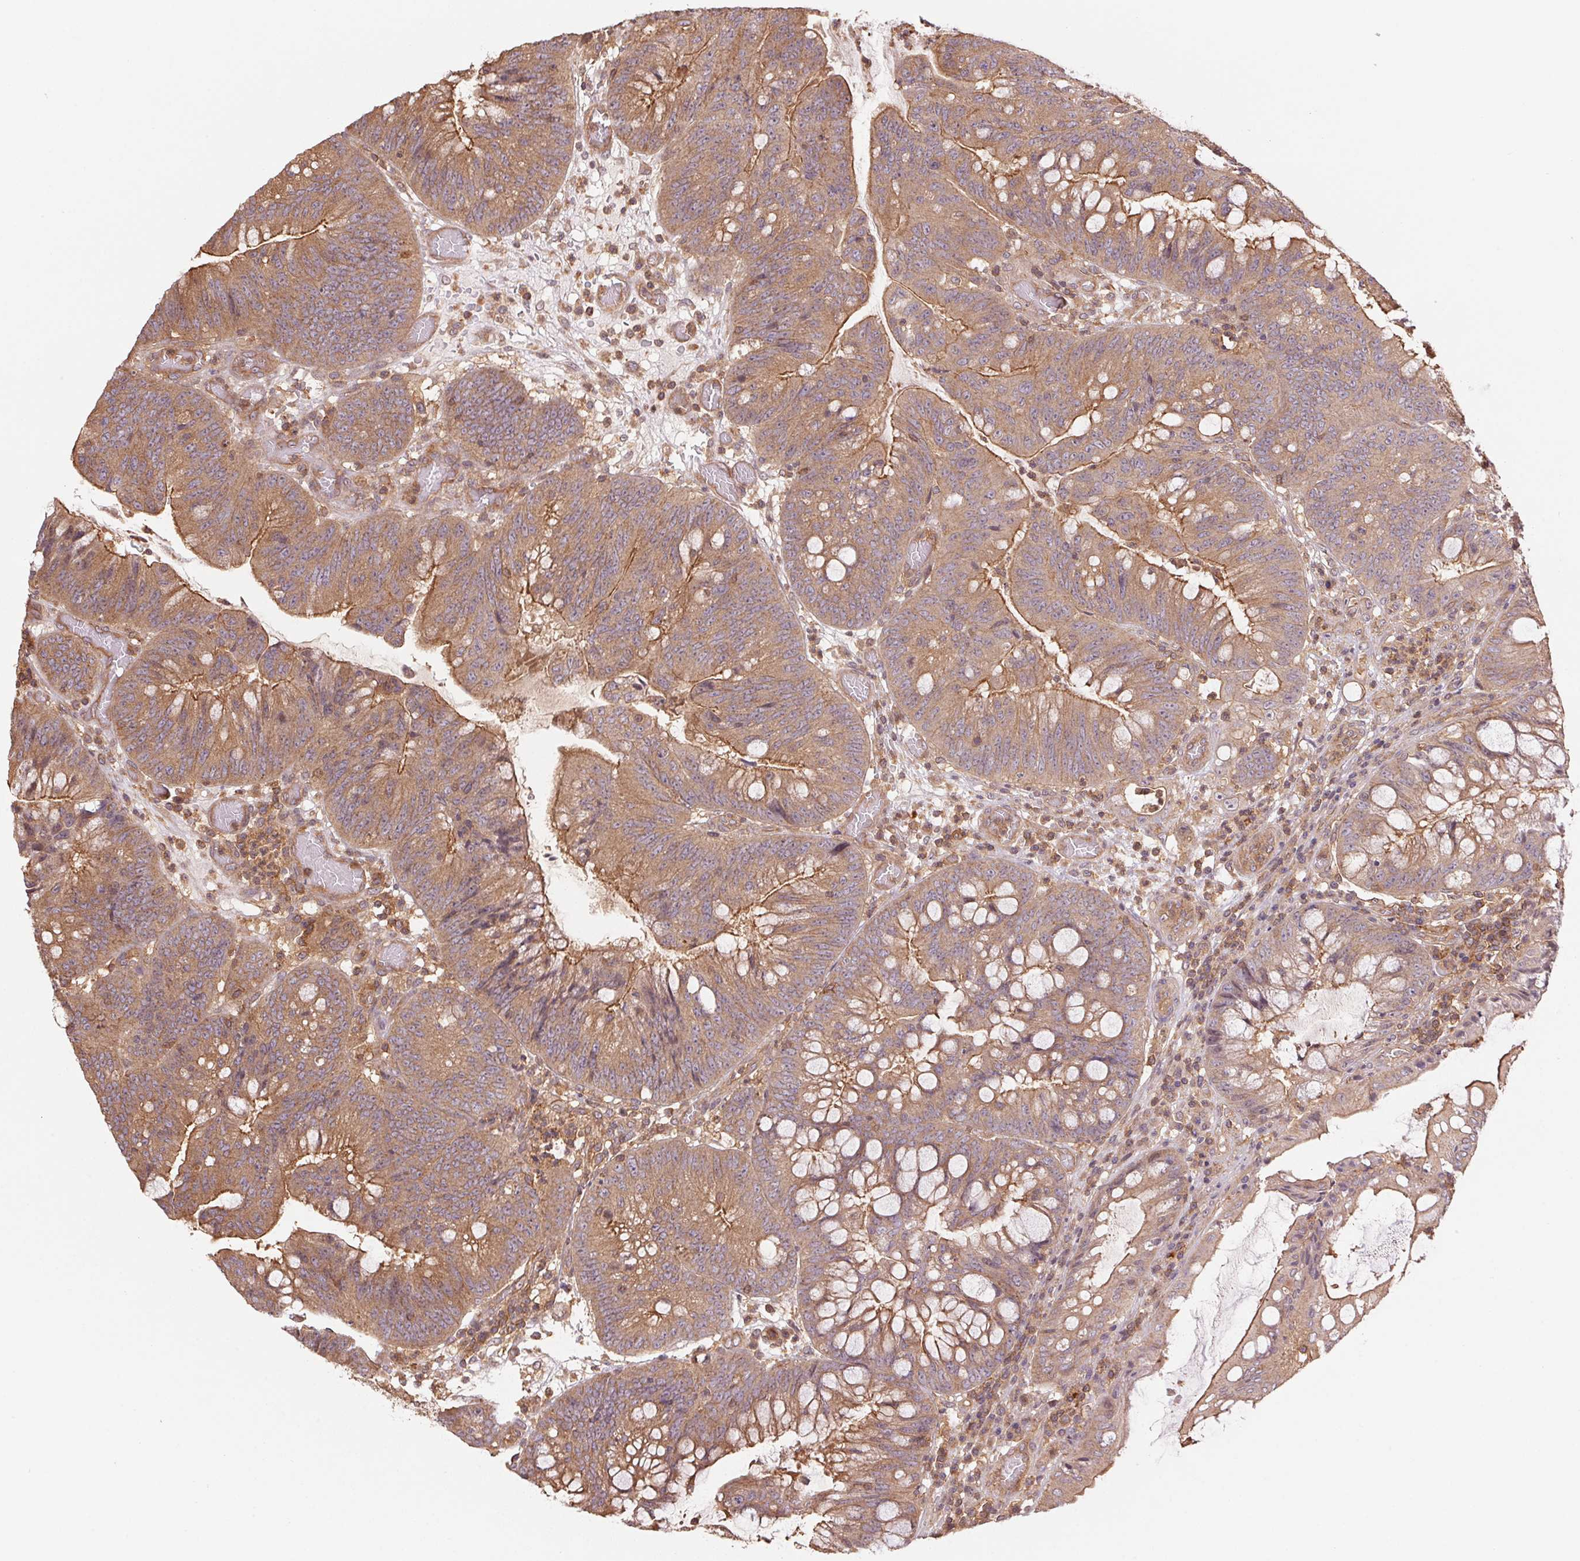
{"staining": {"intensity": "moderate", "quantity": ">75%", "location": "cytoplasmic/membranous"}, "tissue": "colorectal cancer", "cell_type": "Tumor cells", "image_type": "cancer", "snomed": [{"axis": "morphology", "description": "Adenocarcinoma, NOS"}, {"axis": "topography", "description": "Colon"}], "caption": "IHC micrograph of colorectal adenocarcinoma stained for a protein (brown), which shows medium levels of moderate cytoplasmic/membranous expression in approximately >75% of tumor cells.", "gene": "TUBA3D", "patient": {"sex": "male", "age": 62}}